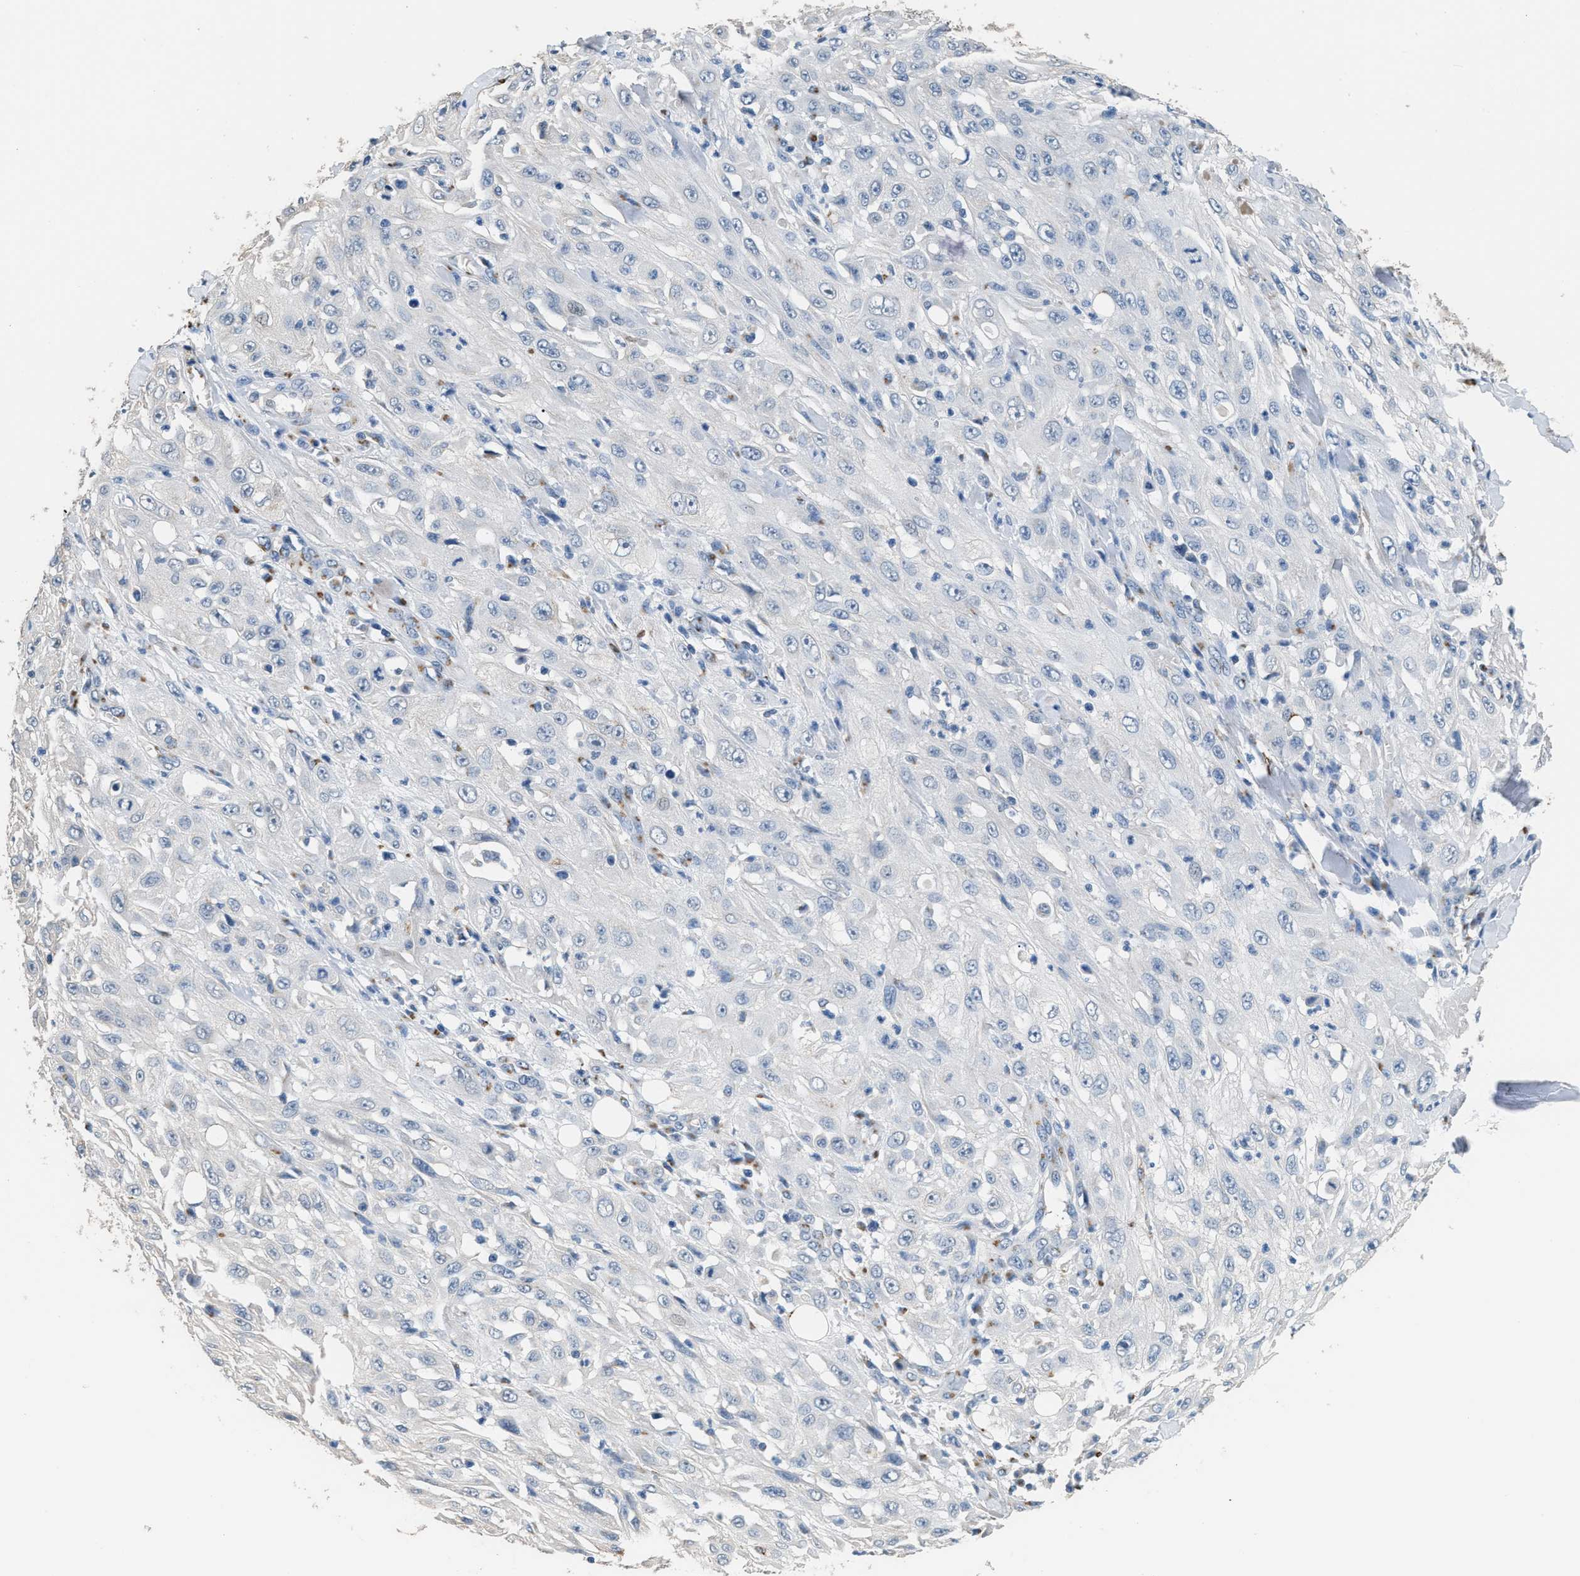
{"staining": {"intensity": "negative", "quantity": "none", "location": "none"}, "tissue": "skin cancer", "cell_type": "Tumor cells", "image_type": "cancer", "snomed": [{"axis": "morphology", "description": "Squamous cell carcinoma, NOS"}, {"axis": "morphology", "description": "Squamous cell carcinoma, metastatic, NOS"}, {"axis": "topography", "description": "Skin"}, {"axis": "topography", "description": "Lymph node"}], "caption": "Human skin cancer (metastatic squamous cell carcinoma) stained for a protein using immunohistochemistry (IHC) displays no staining in tumor cells.", "gene": "GOLM1", "patient": {"sex": "male", "age": 75}}